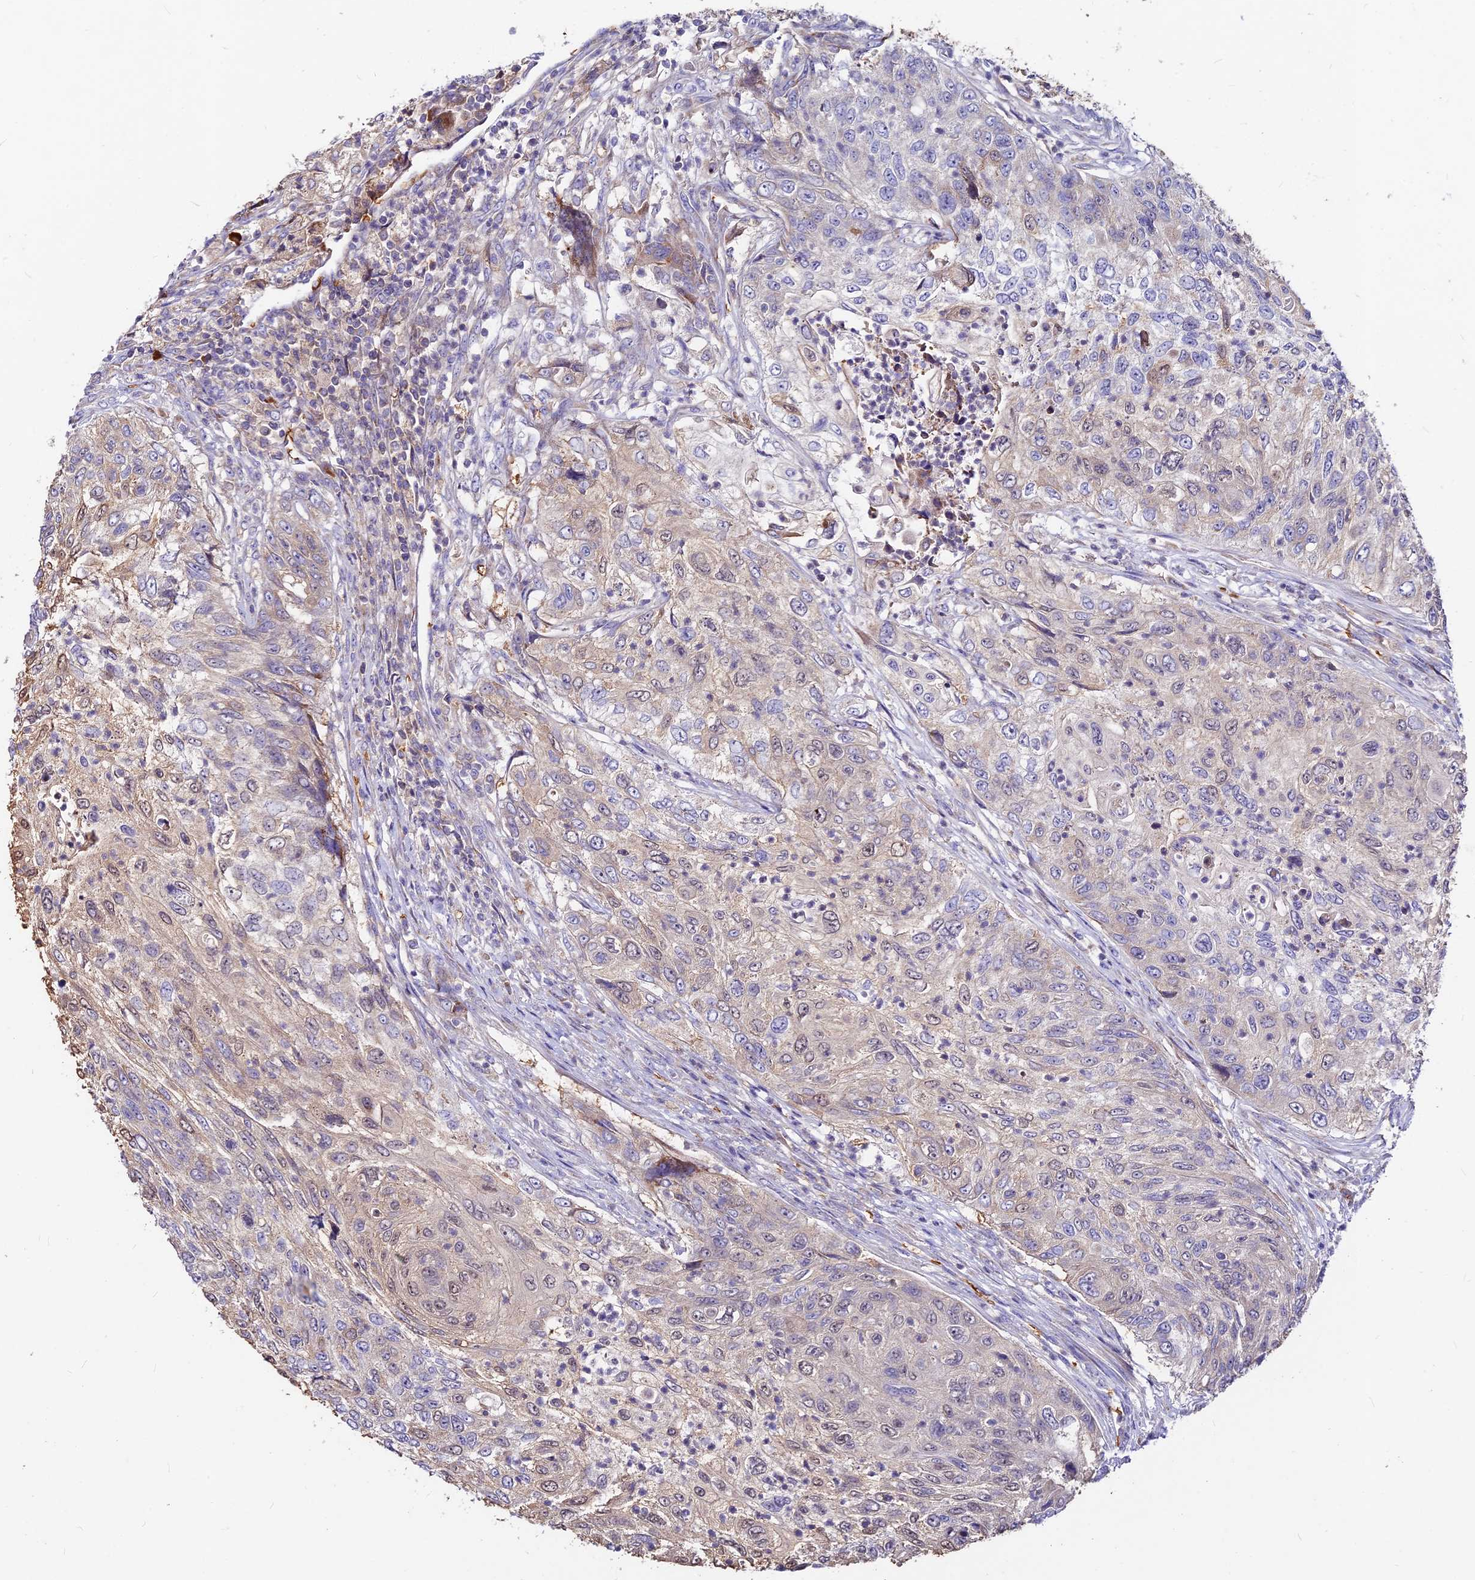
{"staining": {"intensity": "weak", "quantity": "<25%", "location": "cytoplasmic/membranous"}, "tissue": "urothelial cancer", "cell_type": "Tumor cells", "image_type": "cancer", "snomed": [{"axis": "morphology", "description": "Urothelial carcinoma, High grade"}, {"axis": "topography", "description": "Urinary bladder"}], "caption": "This image is of urothelial carcinoma (high-grade) stained with IHC to label a protein in brown with the nuclei are counter-stained blue. There is no expression in tumor cells. (DAB (3,3'-diaminobenzidine) IHC visualized using brightfield microscopy, high magnification).", "gene": "DENND2D", "patient": {"sex": "female", "age": 60}}